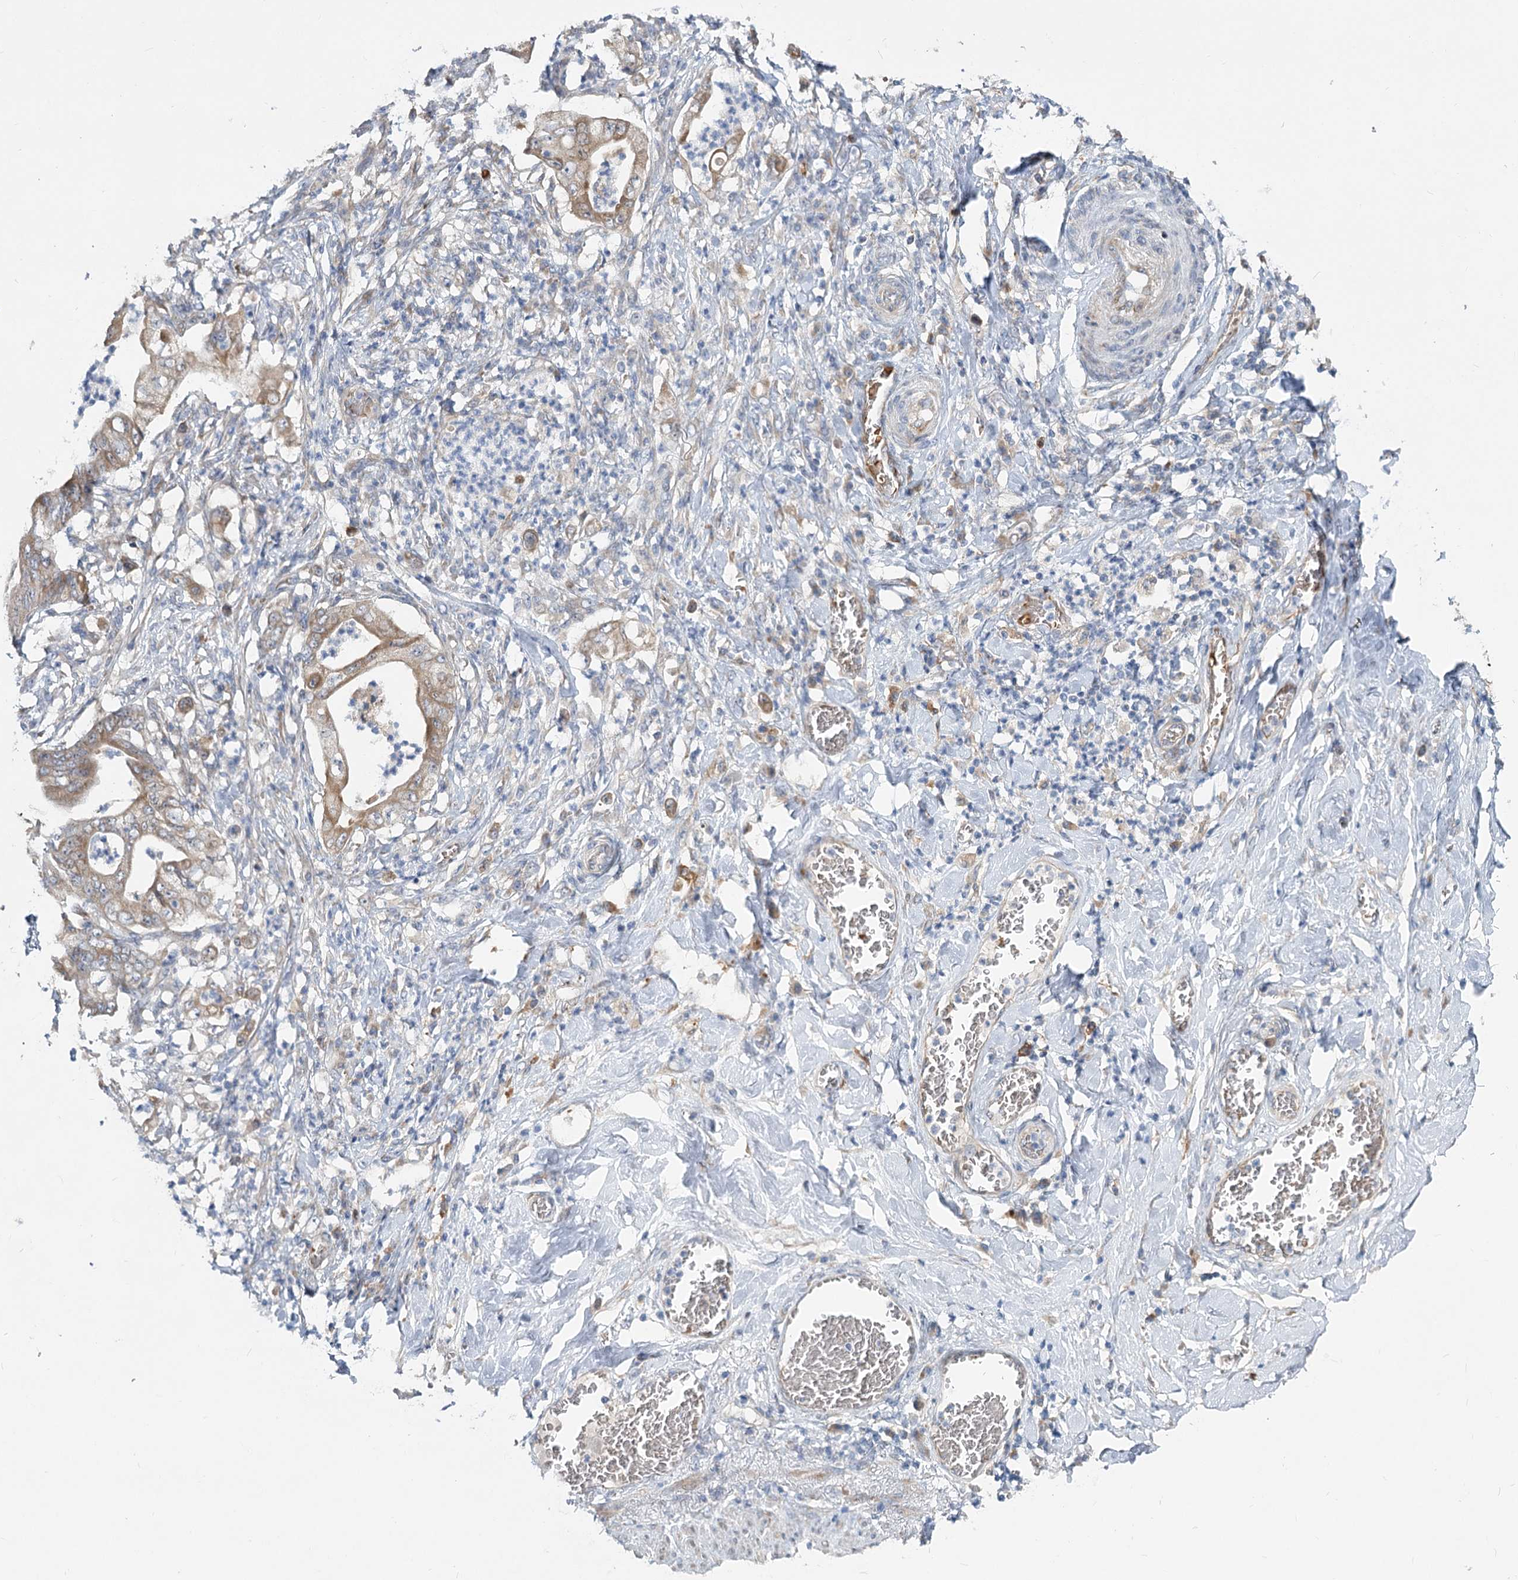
{"staining": {"intensity": "weak", "quantity": ">75%", "location": "cytoplasmic/membranous"}, "tissue": "stomach cancer", "cell_type": "Tumor cells", "image_type": "cancer", "snomed": [{"axis": "morphology", "description": "Adenocarcinoma, NOS"}, {"axis": "topography", "description": "Stomach"}], "caption": "This photomicrograph displays immunohistochemistry (IHC) staining of stomach adenocarcinoma, with low weak cytoplasmic/membranous staining in approximately >75% of tumor cells.", "gene": "CIB4", "patient": {"sex": "female", "age": 73}}